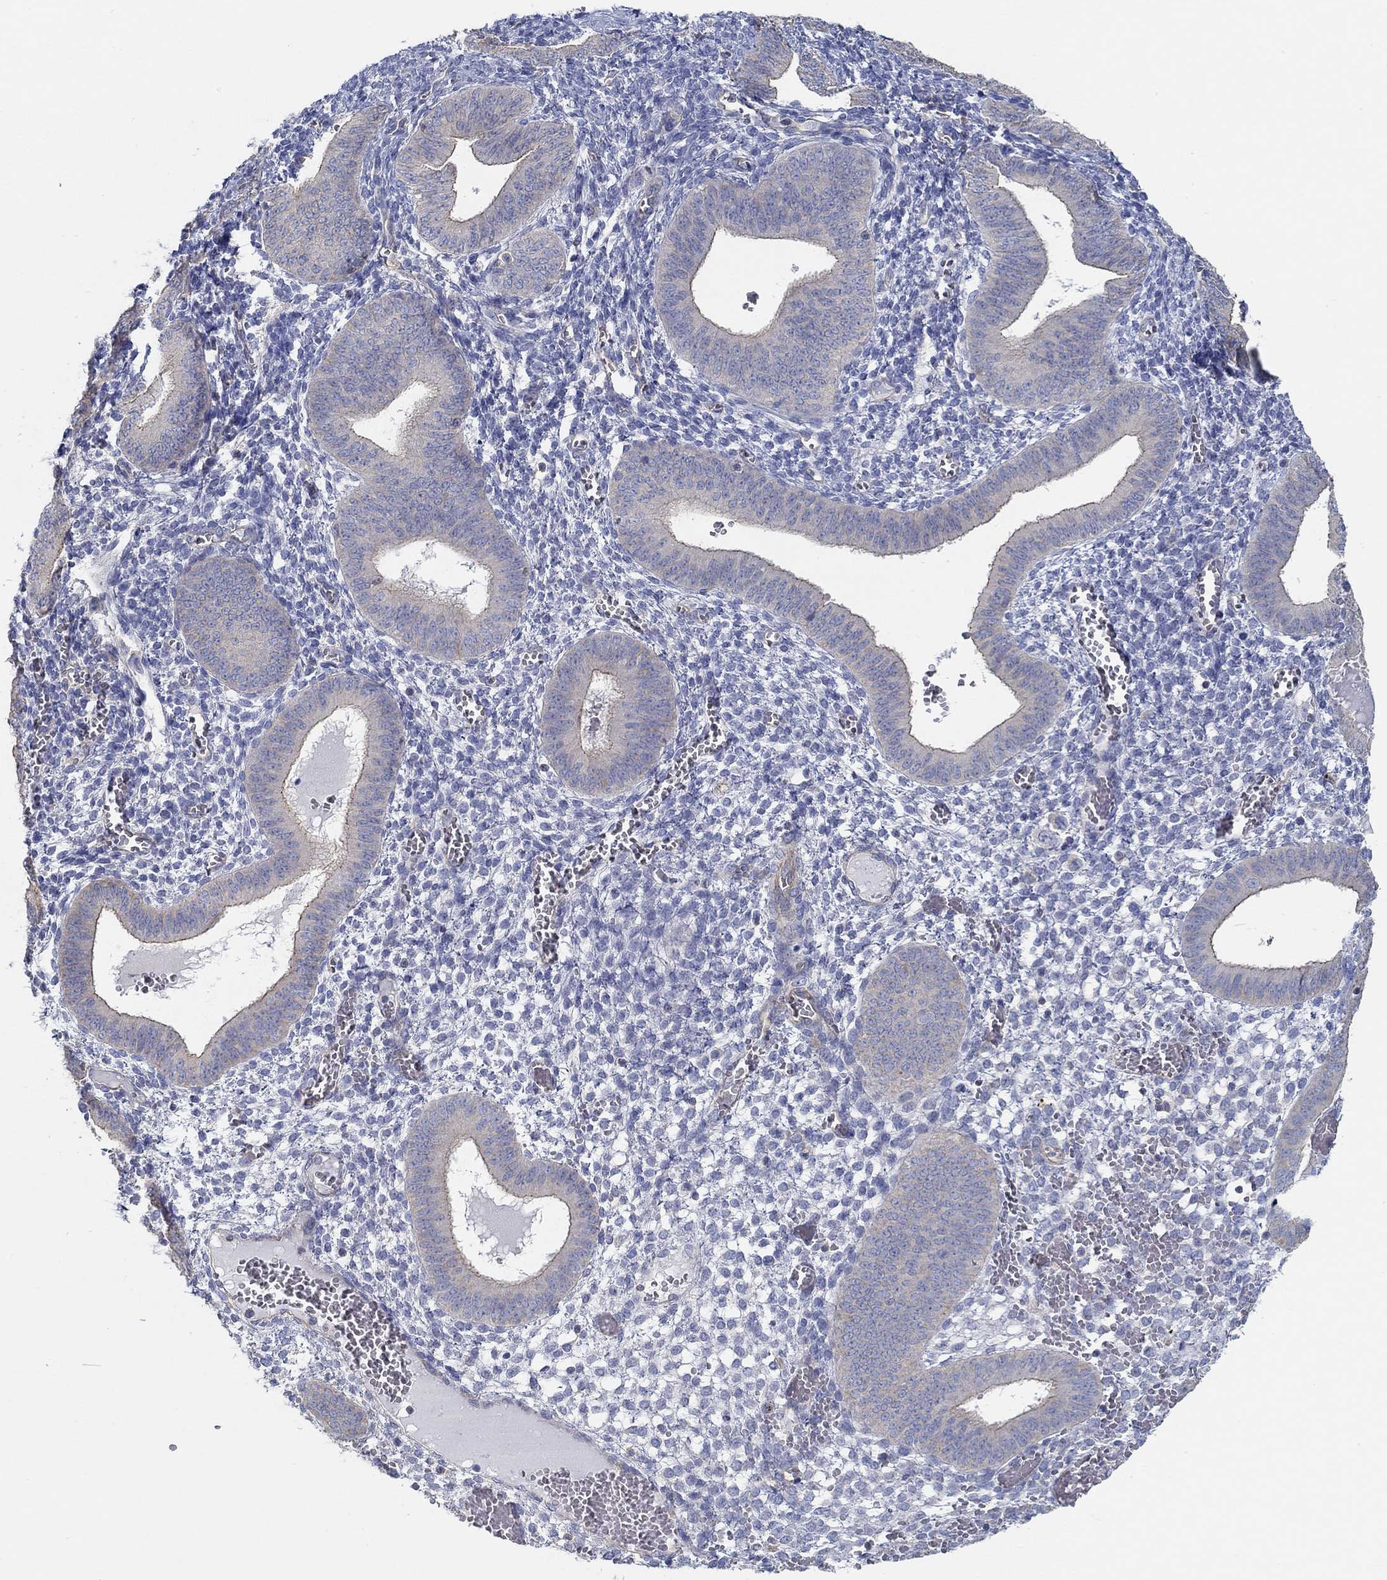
{"staining": {"intensity": "negative", "quantity": "none", "location": "none"}, "tissue": "endometrium", "cell_type": "Cells in endometrial stroma", "image_type": "normal", "snomed": [{"axis": "morphology", "description": "Normal tissue, NOS"}, {"axis": "topography", "description": "Endometrium"}], "caption": "Immunohistochemical staining of normal human endometrium exhibits no significant staining in cells in endometrial stroma. (Brightfield microscopy of DAB (3,3'-diaminobenzidine) immunohistochemistry at high magnification).", "gene": "BBOF1", "patient": {"sex": "female", "age": 42}}